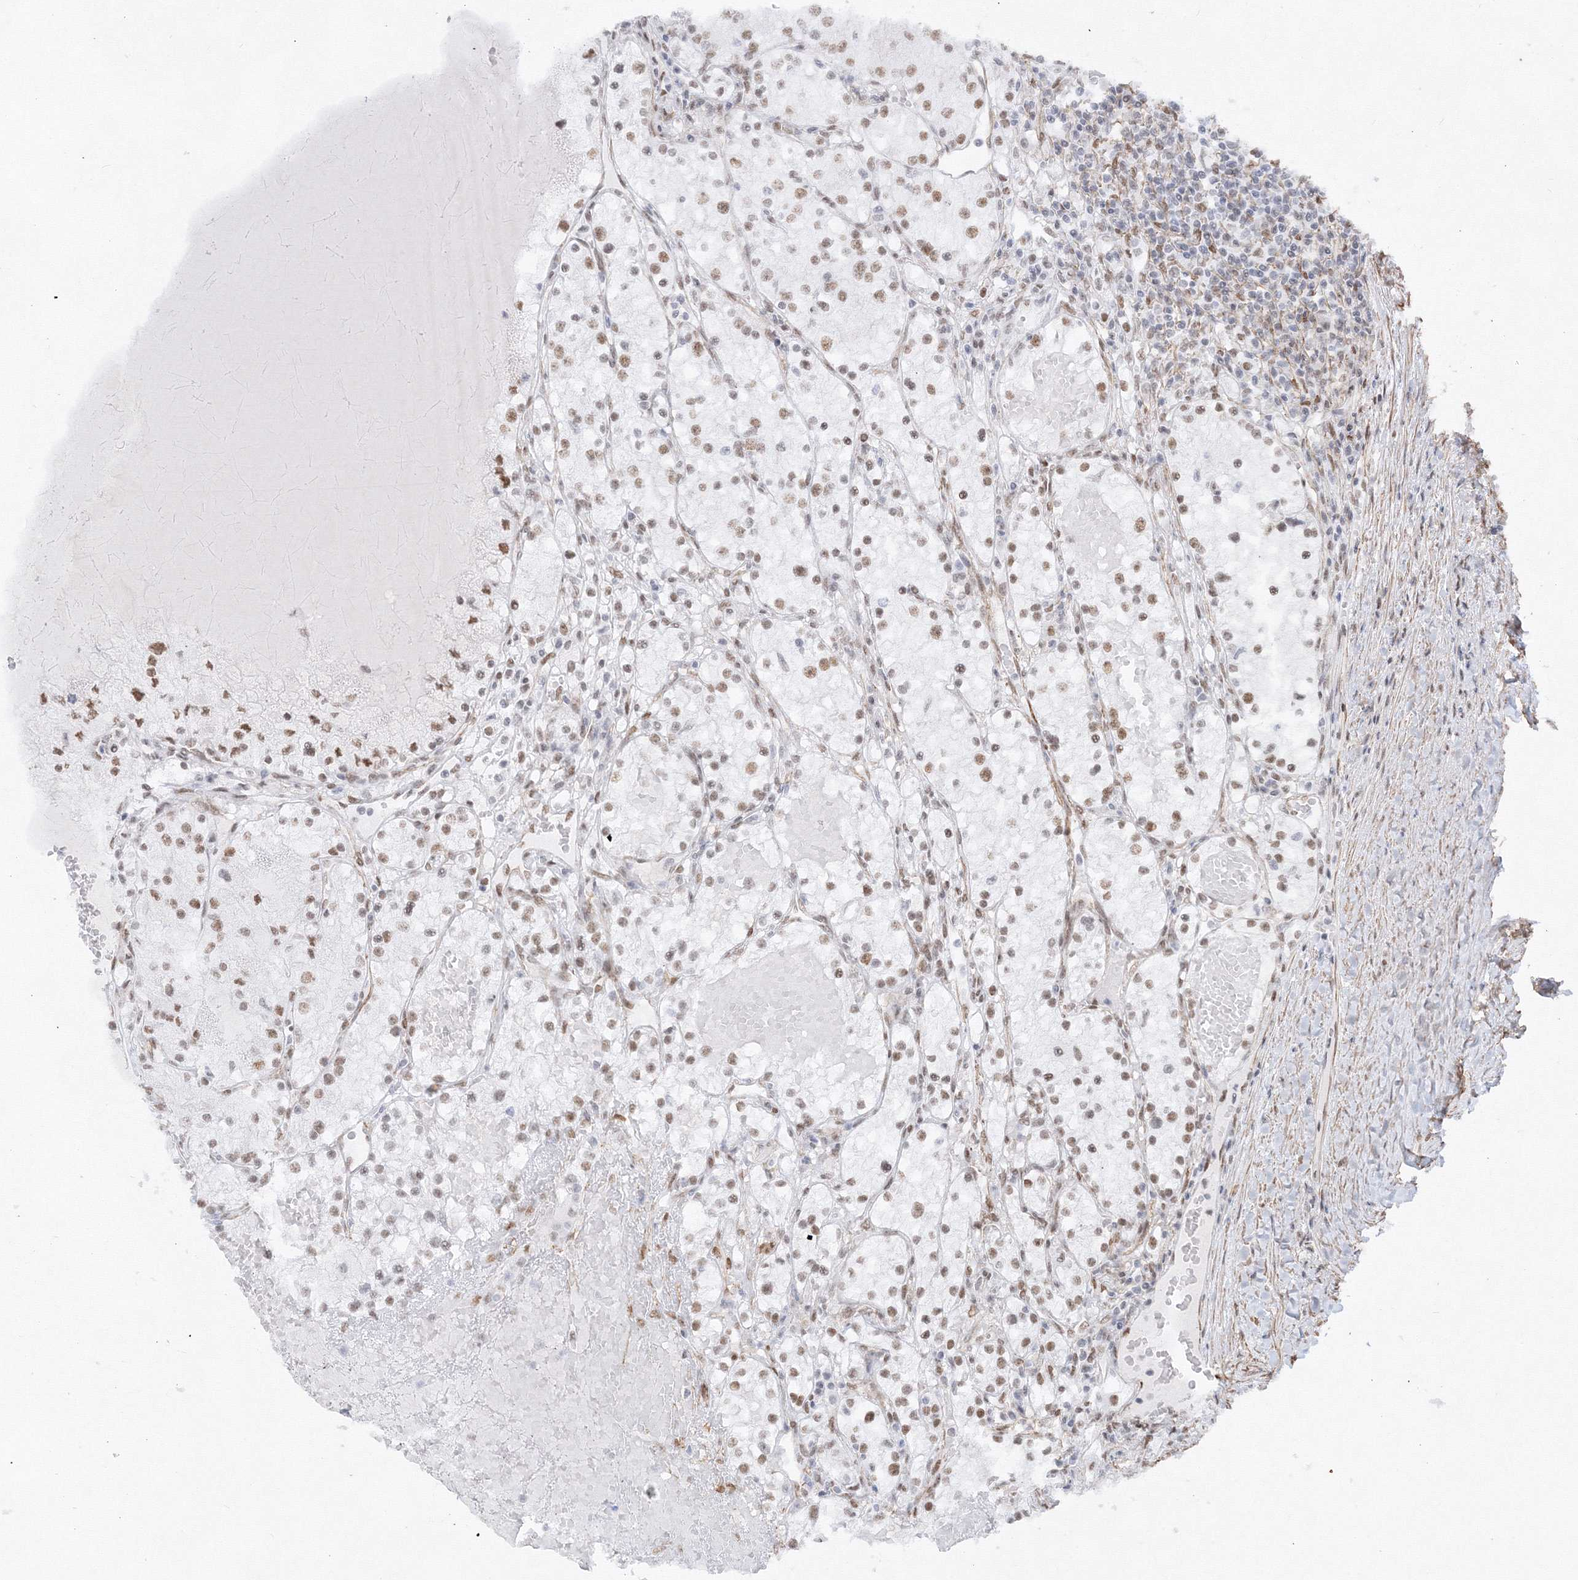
{"staining": {"intensity": "moderate", "quantity": "<25%", "location": "nuclear"}, "tissue": "renal cancer", "cell_type": "Tumor cells", "image_type": "cancer", "snomed": [{"axis": "morphology", "description": "Normal tissue, NOS"}, {"axis": "morphology", "description": "Adenocarcinoma, NOS"}, {"axis": "topography", "description": "Kidney"}], "caption": "Immunohistochemical staining of human renal cancer reveals moderate nuclear protein expression in about <25% of tumor cells.", "gene": "ZNF638", "patient": {"sex": "male", "age": 68}}